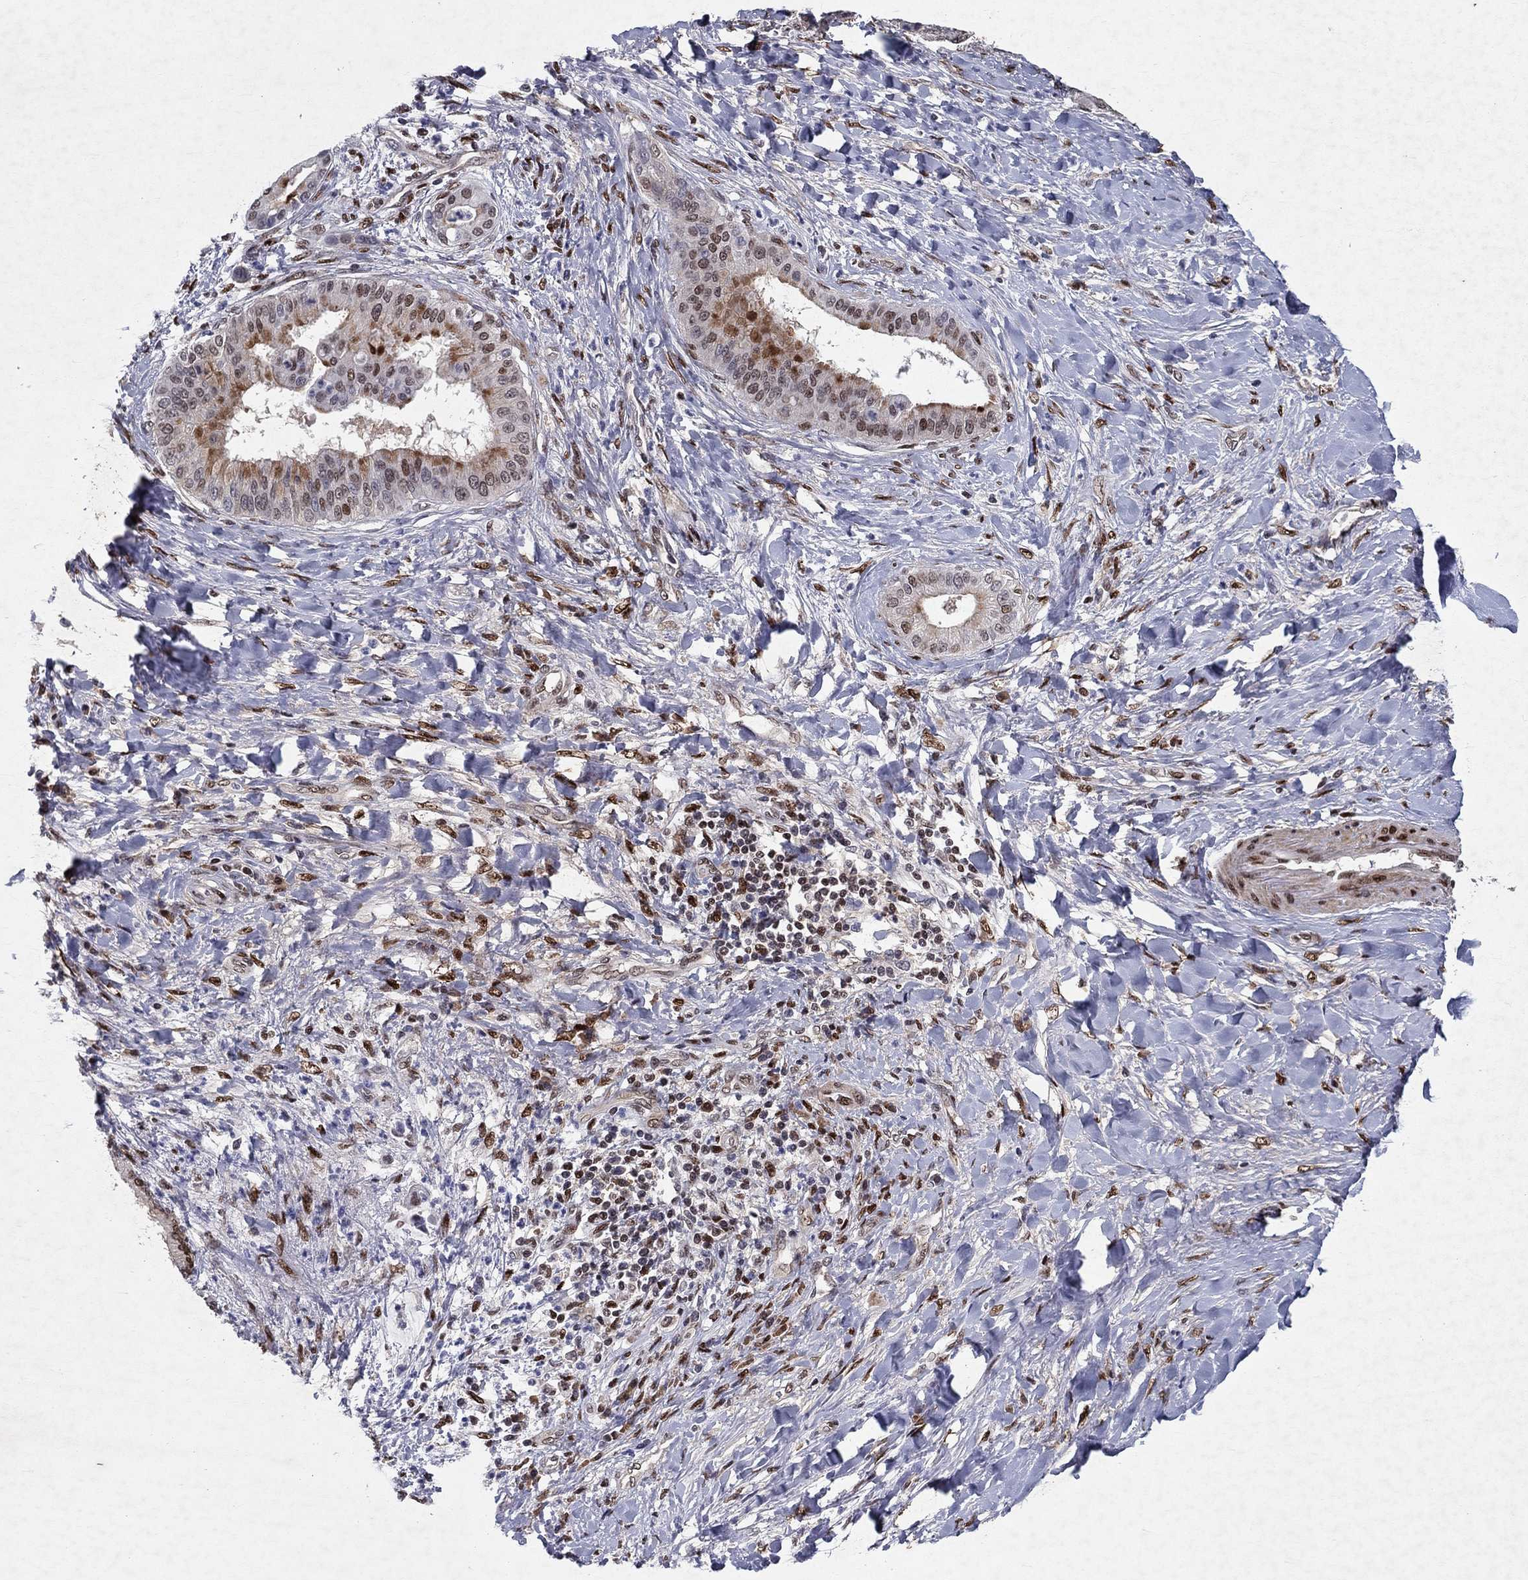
{"staining": {"intensity": "strong", "quantity": "<25%", "location": "nuclear"}, "tissue": "liver cancer", "cell_type": "Tumor cells", "image_type": "cancer", "snomed": [{"axis": "morphology", "description": "Cholangiocarcinoma"}, {"axis": "topography", "description": "Liver"}], "caption": "Strong nuclear protein expression is appreciated in about <25% of tumor cells in liver cholangiocarcinoma.", "gene": "CRTC1", "patient": {"sex": "female", "age": 54}}